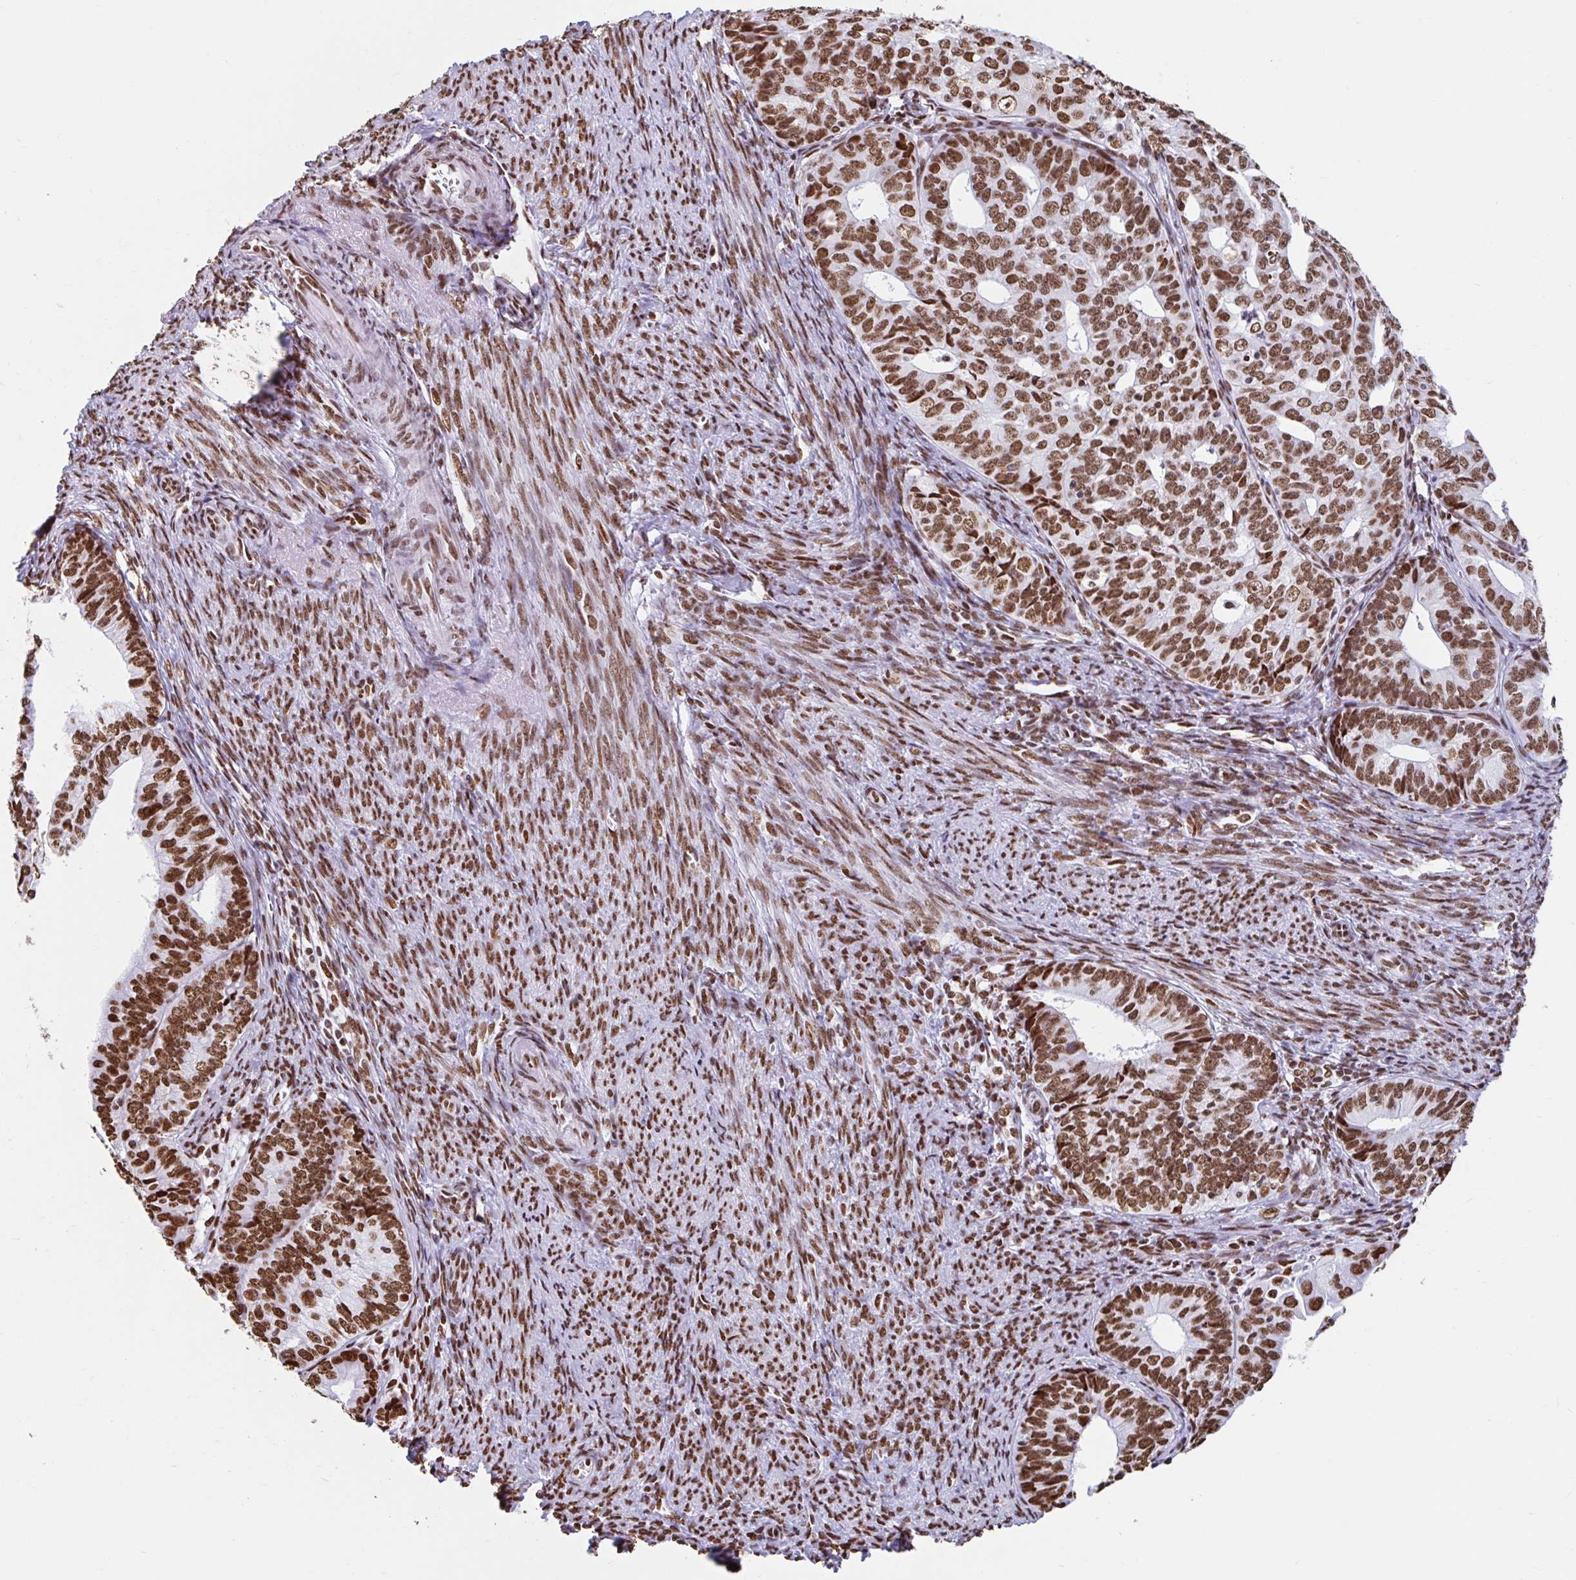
{"staining": {"intensity": "strong", "quantity": ">75%", "location": "nuclear"}, "tissue": "endometrial cancer", "cell_type": "Tumor cells", "image_type": "cancer", "snomed": [{"axis": "morphology", "description": "Adenocarcinoma, NOS"}, {"axis": "topography", "description": "Endometrium"}], "caption": "A photomicrograph showing strong nuclear staining in approximately >75% of tumor cells in endometrial adenocarcinoma, as visualized by brown immunohistochemical staining.", "gene": "KHDRBS1", "patient": {"sex": "female", "age": 56}}